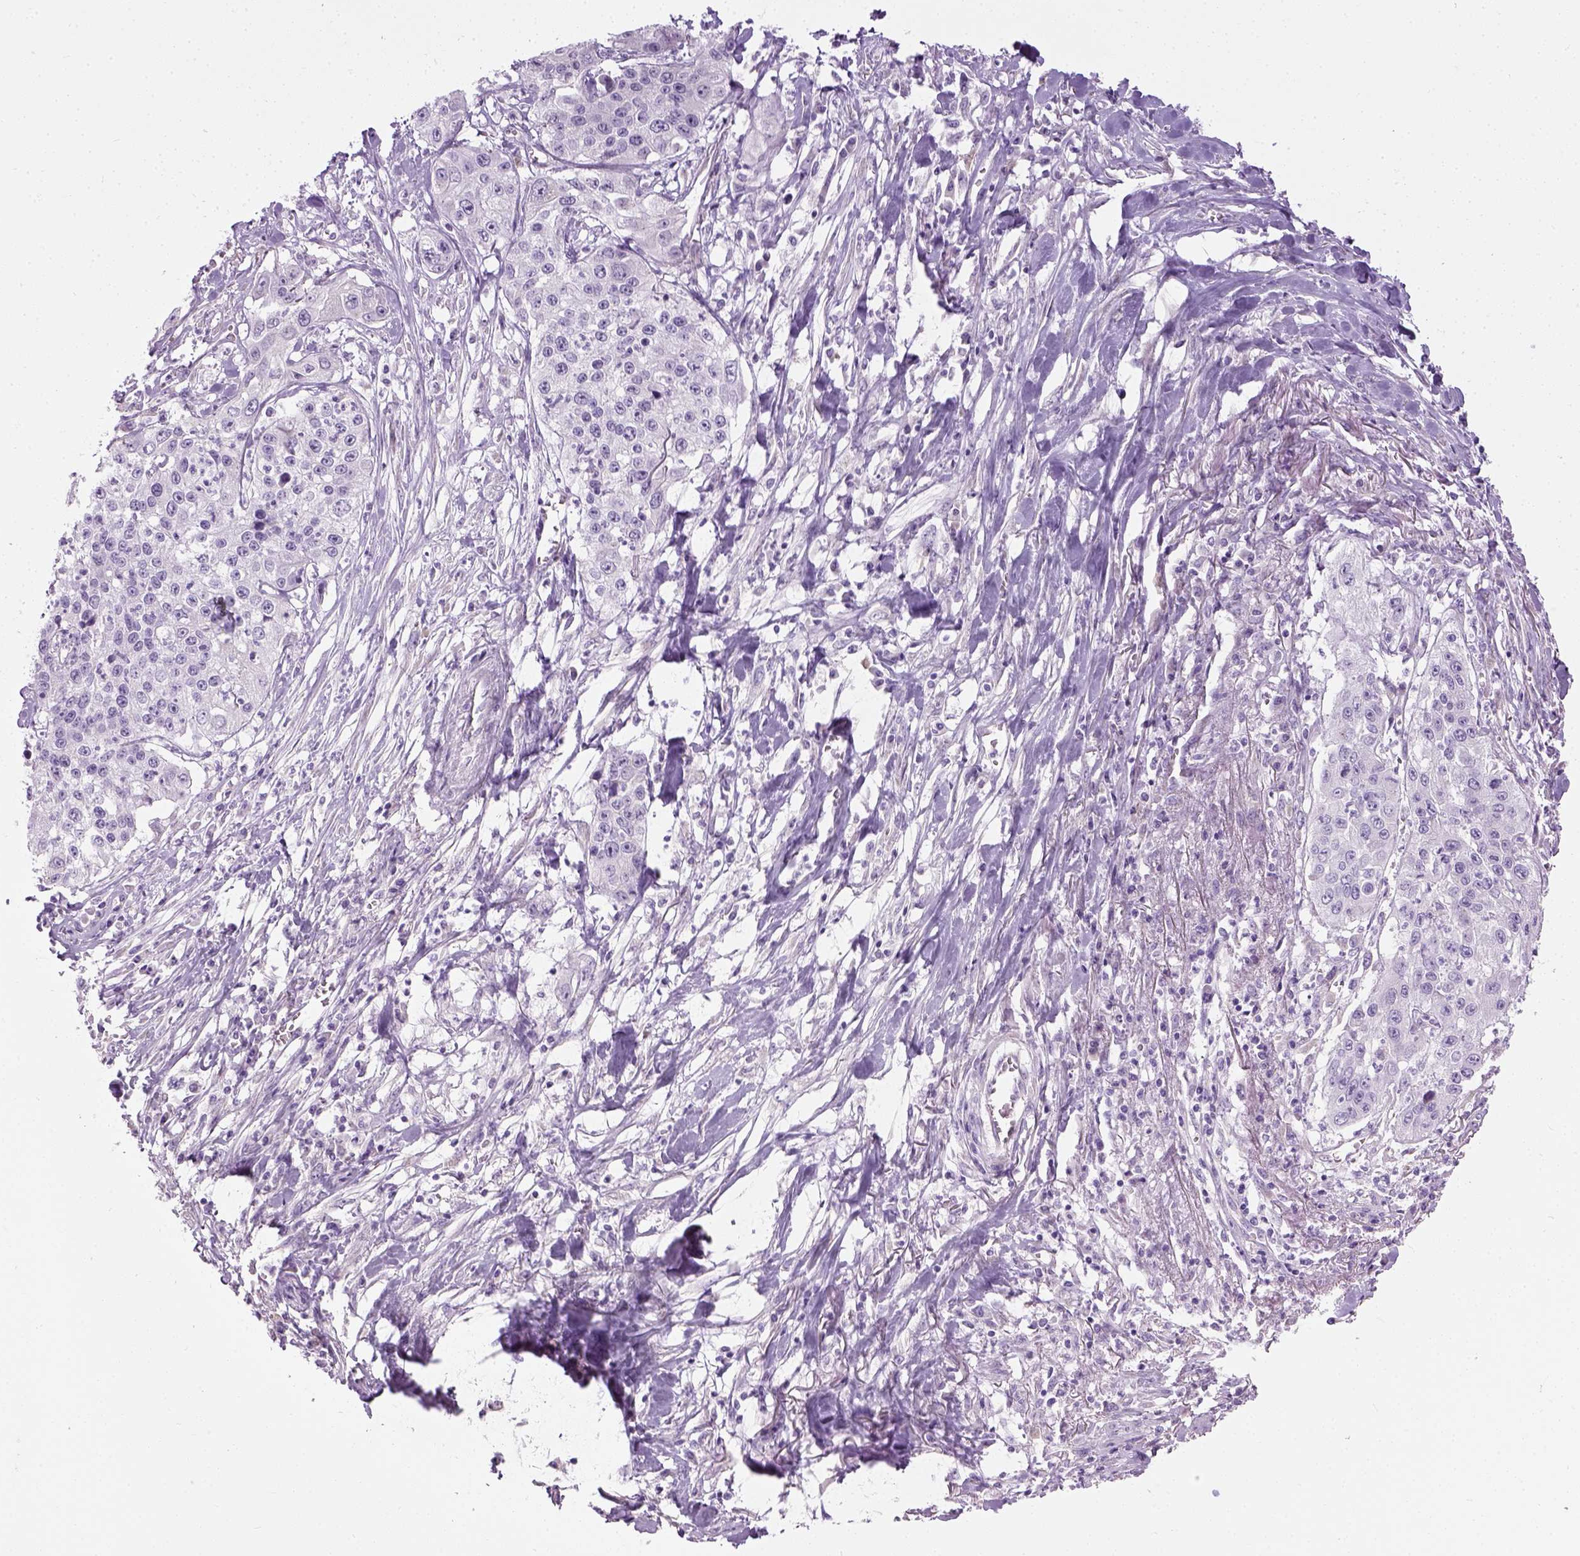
{"staining": {"intensity": "negative", "quantity": "none", "location": "none"}, "tissue": "lung cancer", "cell_type": "Tumor cells", "image_type": "cancer", "snomed": [{"axis": "morphology", "description": "Squamous cell carcinoma, NOS"}, {"axis": "morphology", "description": "Squamous cell carcinoma, metastatic, NOS"}, {"axis": "topography", "description": "Lung"}, {"axis": "topography", "description": "Pleura, NOS"}], "caption": "The immunohistochemistry (IHC) photomicrograph has no significant expression in tumor cells of lung cancer (squamous cell carcinoma) tissue.", "gene": "CIBAR2", "patient": {"sex": "male", "age": 72}}